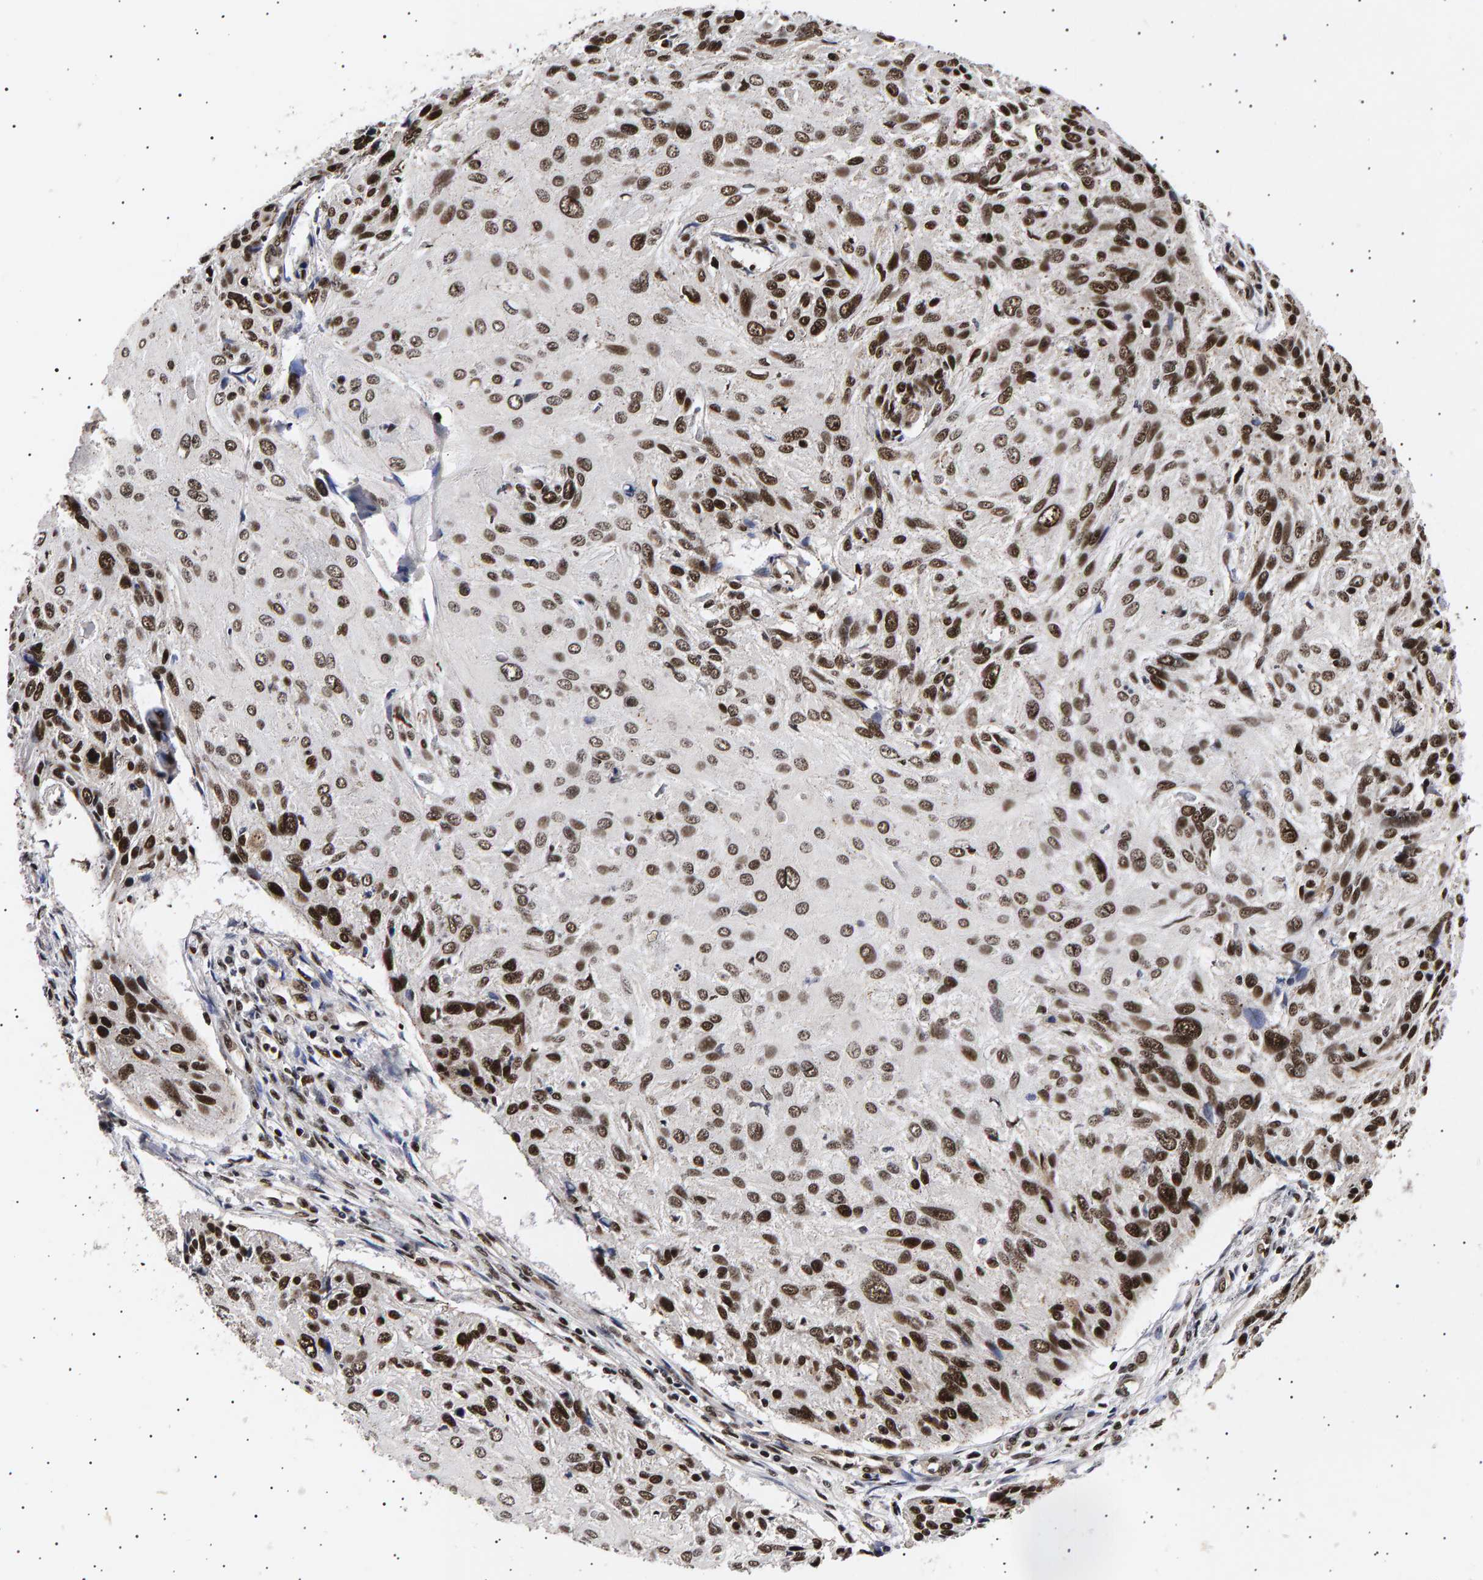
{"staining": {"intensity": "strong", "quantity": ">75%", "location": "nuclear"}, "tissue": "cervical cancer", "cell_type": "Tumor cells", "image_type": "cancer", "snomed": [{"axis": "morphology", "description": "Squamous cell carcinoma, NOS"}, {"axis": "topography", "description": "Cervix"}], "caption": "Immunohistochemistry histopathology image of human cervical cancer (squamous cell carcinoma) stained for a protein (brown), which exhibits high levels of strong nuclear staining in about >75% of tumor cells.", "gene": "ANKRD40", "patient": {"sex": "female", "age": 51}}